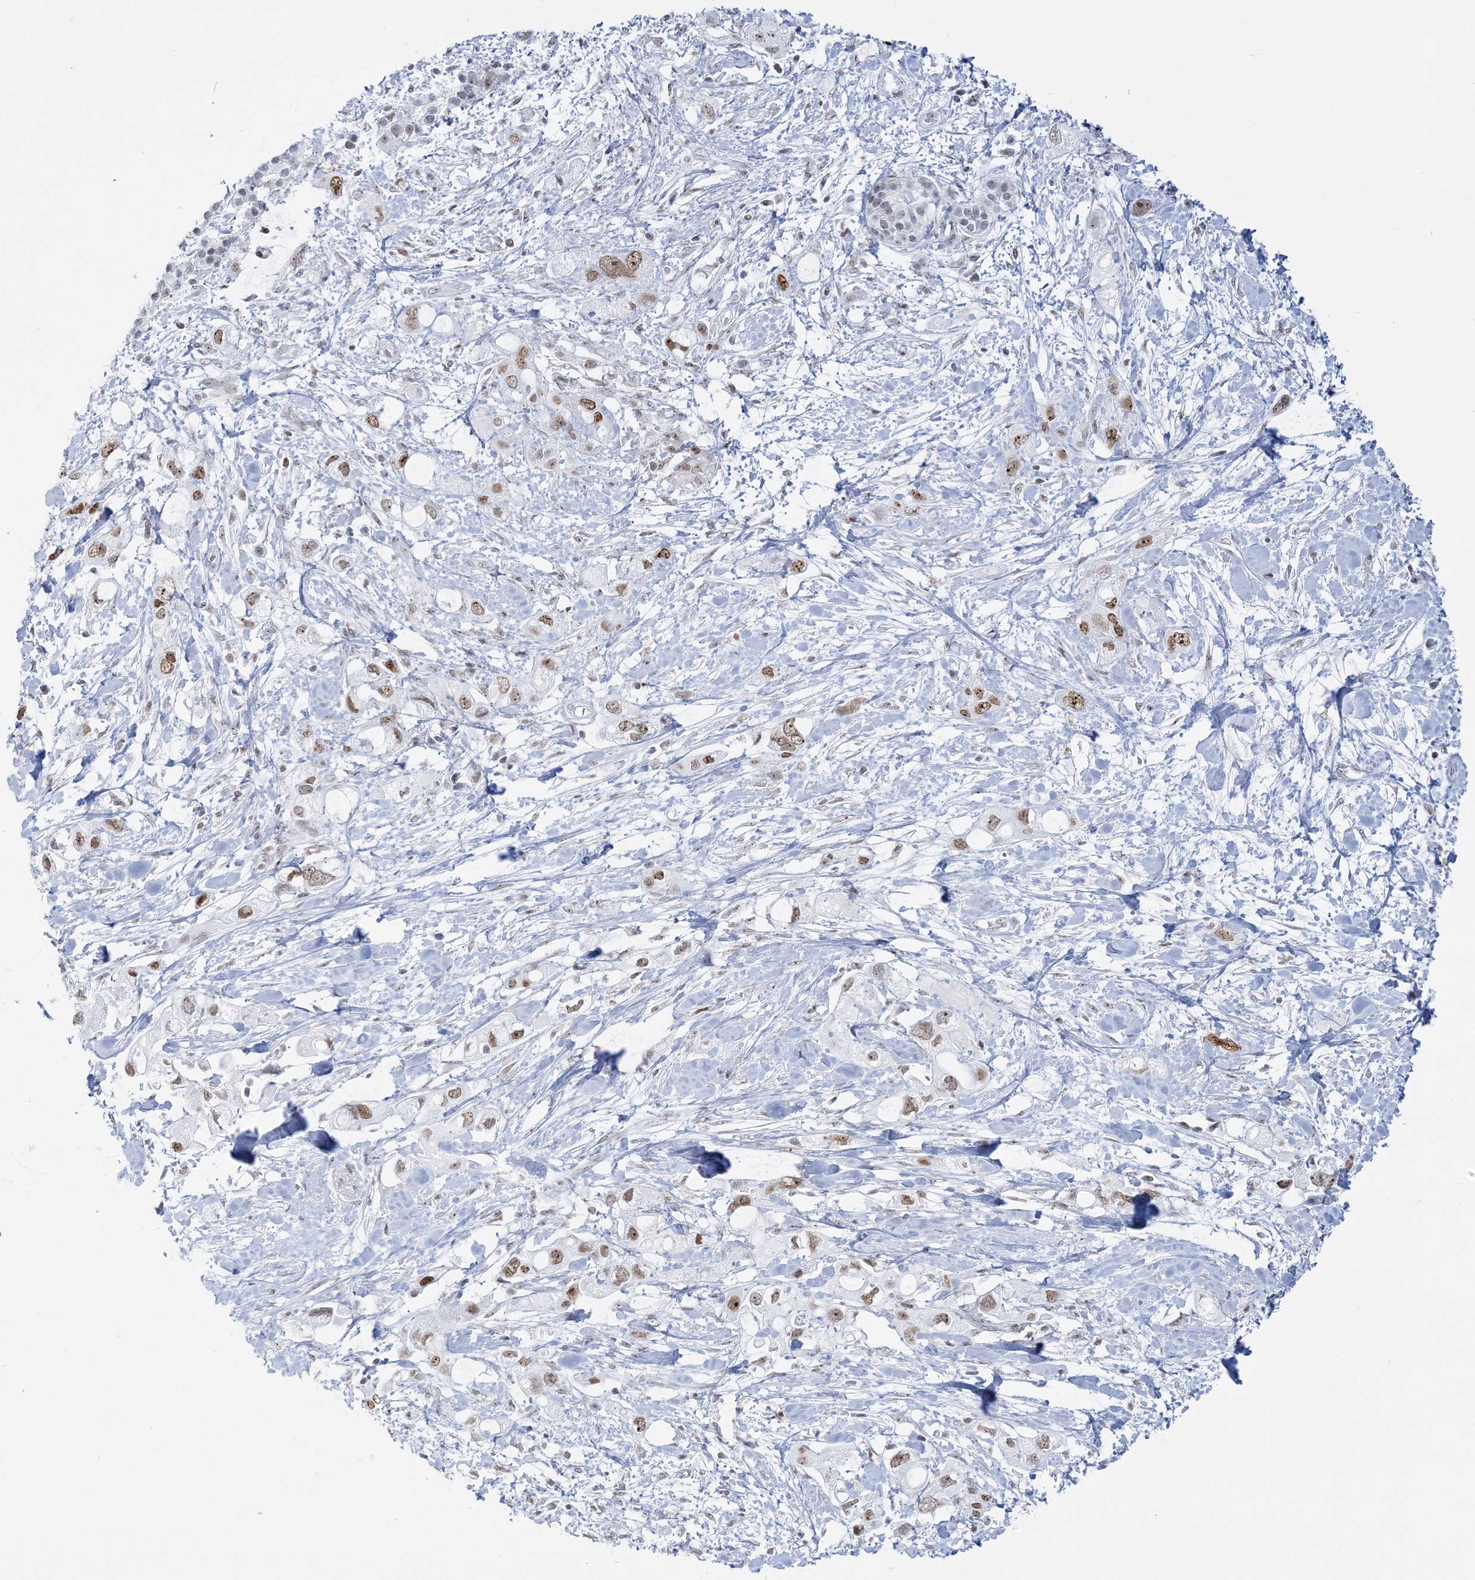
{"staining": {"intensity": "moderate", "quantity": ">75%", "location": "nuclear"}, "tissue": "pancreatic cancer", "cell_type": "Tumor cells", "image_type": "cancer", "snomed": [{"axis": "morphology", "description": "Adenocarcinoma, NOS"}, {"axis": "topography", "description": "Pancreas"}], "caption": "Immunohistochemistry (DAB (3,3'-diaminobenzidine)) staining of pancreatic adenocarcinoma reveals moderate nuclear protein expression in approximately >75% of tumor cells.", "gene": "DDX21", "patient": {"sex": "female", "age": 56}}